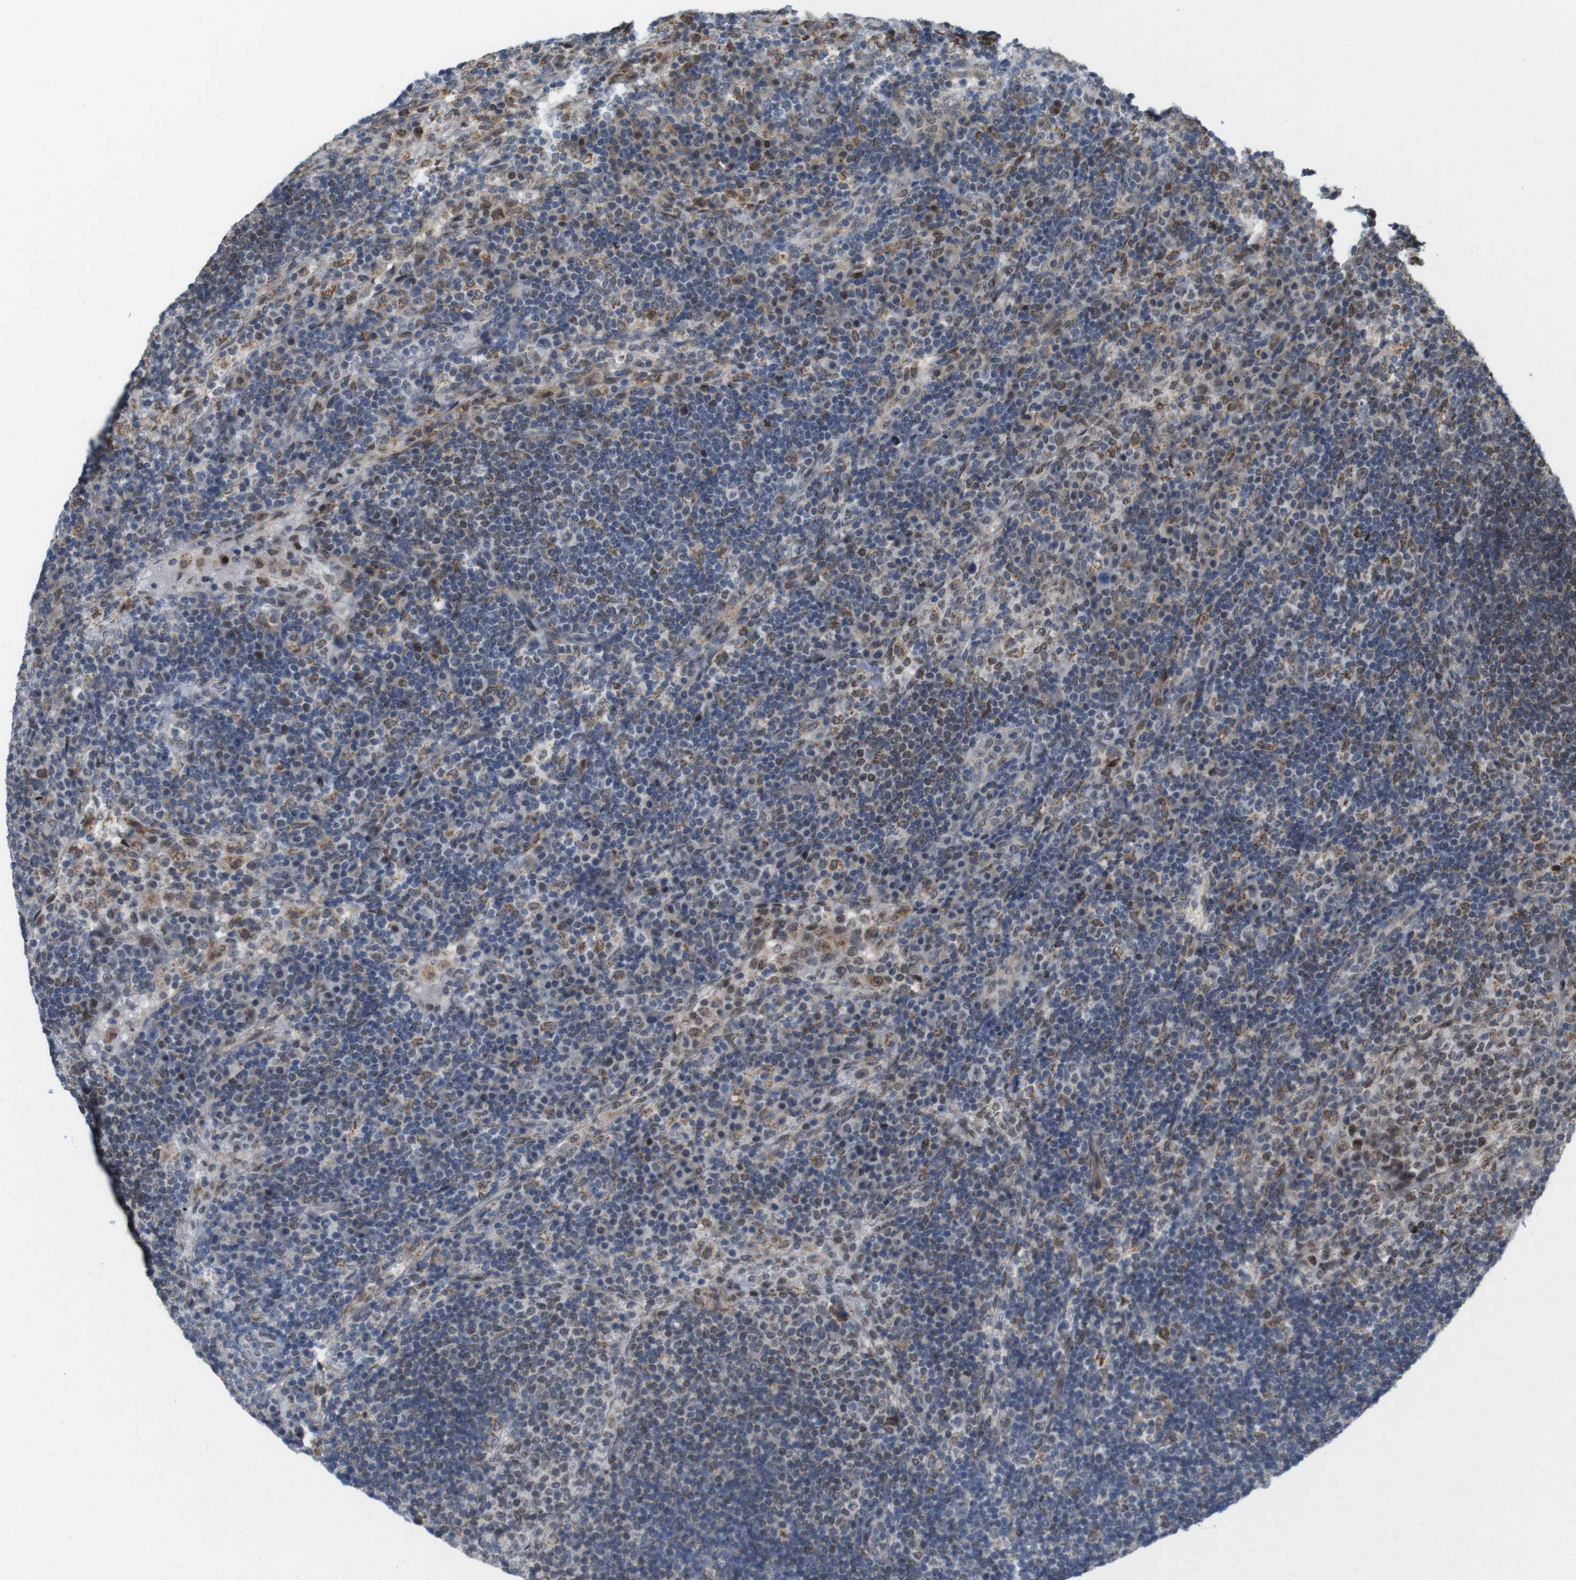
{"staining": {"intensity": "moderate", "quantity": "25%-75%", "location": "cytoplasmic/membranous,nuclear"}, "tissue": "lymph node", "cell_type": "Germinal center cells", "image_type": "normal", "snomed": [{"axis": "morphology", "description": "Normal tissue, NOS"}, {"axis": "topography", "description": "Lymph node"}], "caption": "IHC histopathology image of benign lymph node stained for a protein (brown), which displays medium levels of moderate cytoplasmic/membranous,nuclear staining in about 25%-75% of germinal center cells.", "gene": "PNMA8A", "patient": {"sex": "female", "age": 53}}